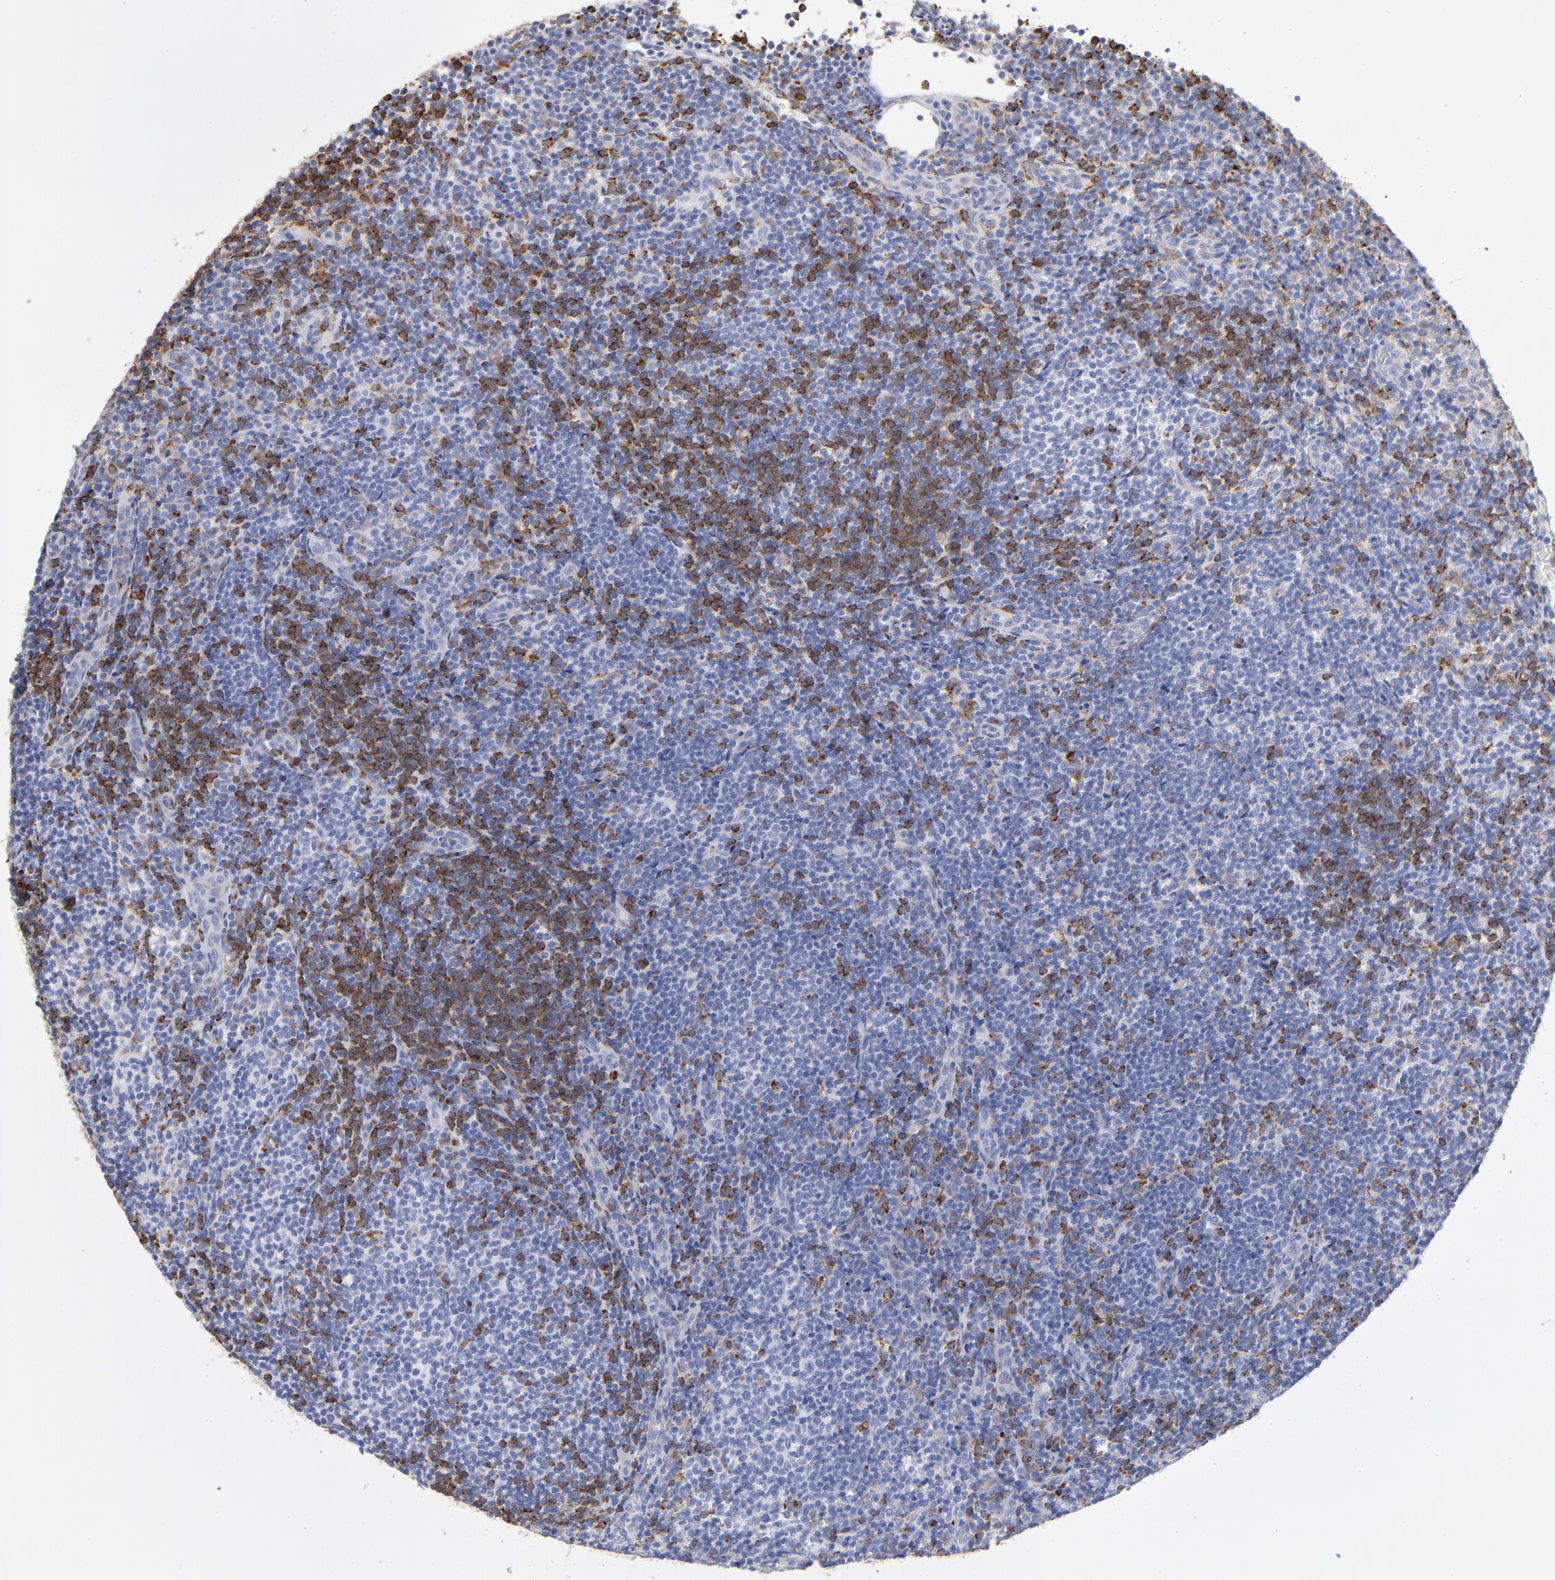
{"staining": {"intensity": "negative", "quantity": "none", "location": "none"}, "tissue": "lymphoma", "cell_type": "Tumor cells", "image_type": "cancer", "snomed": [{"axis": "morphology", "description": "Malignant lymphoma, non-Hodgkin's type, Low grade"}, {"axis": "topography", "description": "Lymph node"}], "caption": "Micrograph shows no protein positivity in tumor cells of lymphoma tissue.", "gene": "CD180", "patient": {"sex": "female", "age": 76}}